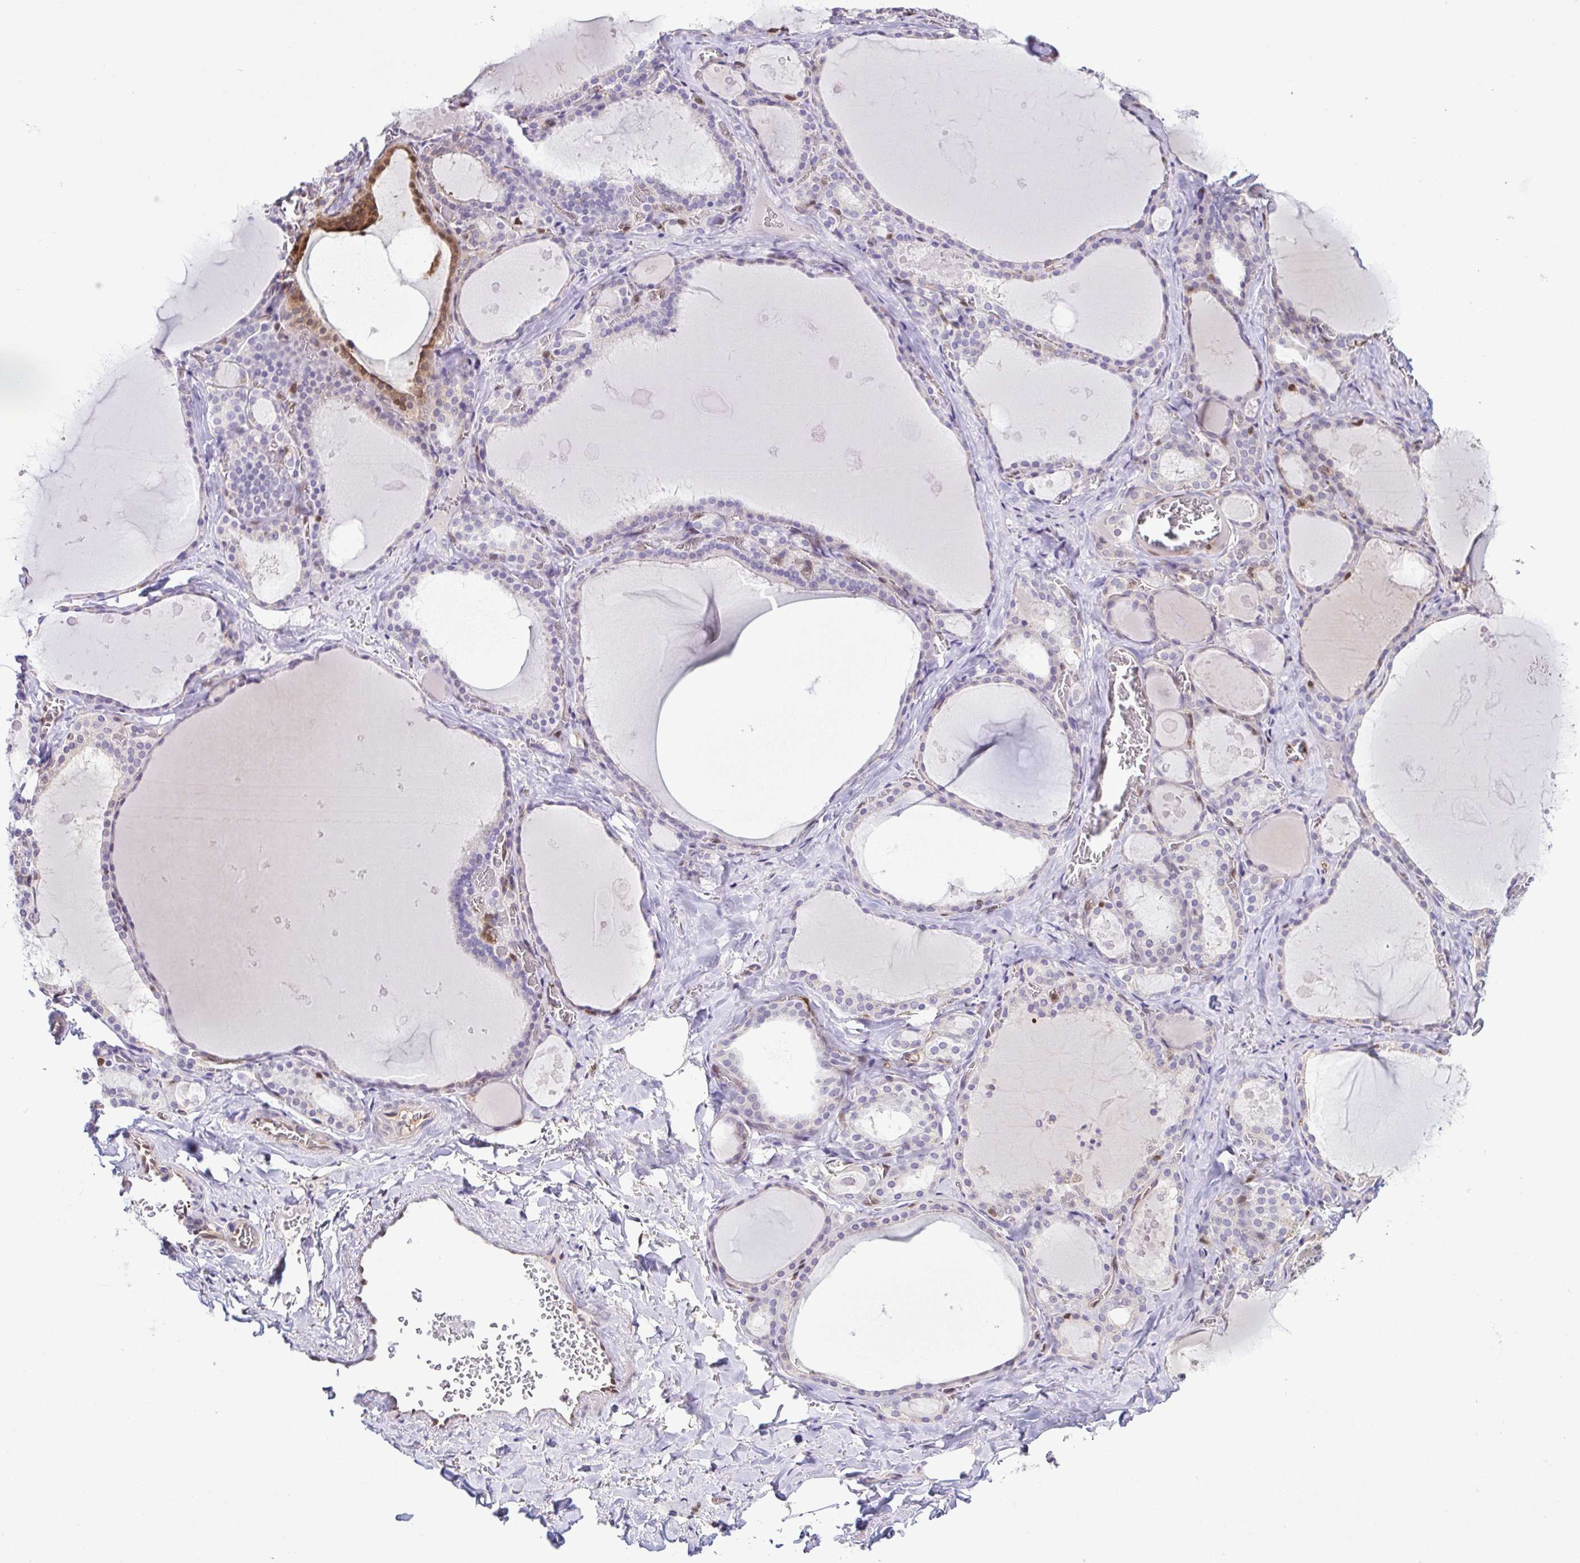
{"staining": {"intensity": "moderate", "quantity": "<25%", "location": "cytoplasmic/membranous,nuclear"}, "tissue": "thyroid gland", "cell_type": "Glandular cells", "image_type": "normal", "snomed": [{"axis": "morphology", "description": "Normal tissue, NOS"}, {"axis": "topography", "description": "Thyroid gland"}], "caption": "Thyroid gland stained with immunohistochemistry reveals moderate cytoplasmic/membranous,nuclear positivity in about <25% of glandular cells.", "gene": "PSMB9", "patient": {"sex": "male", "age": 56}}